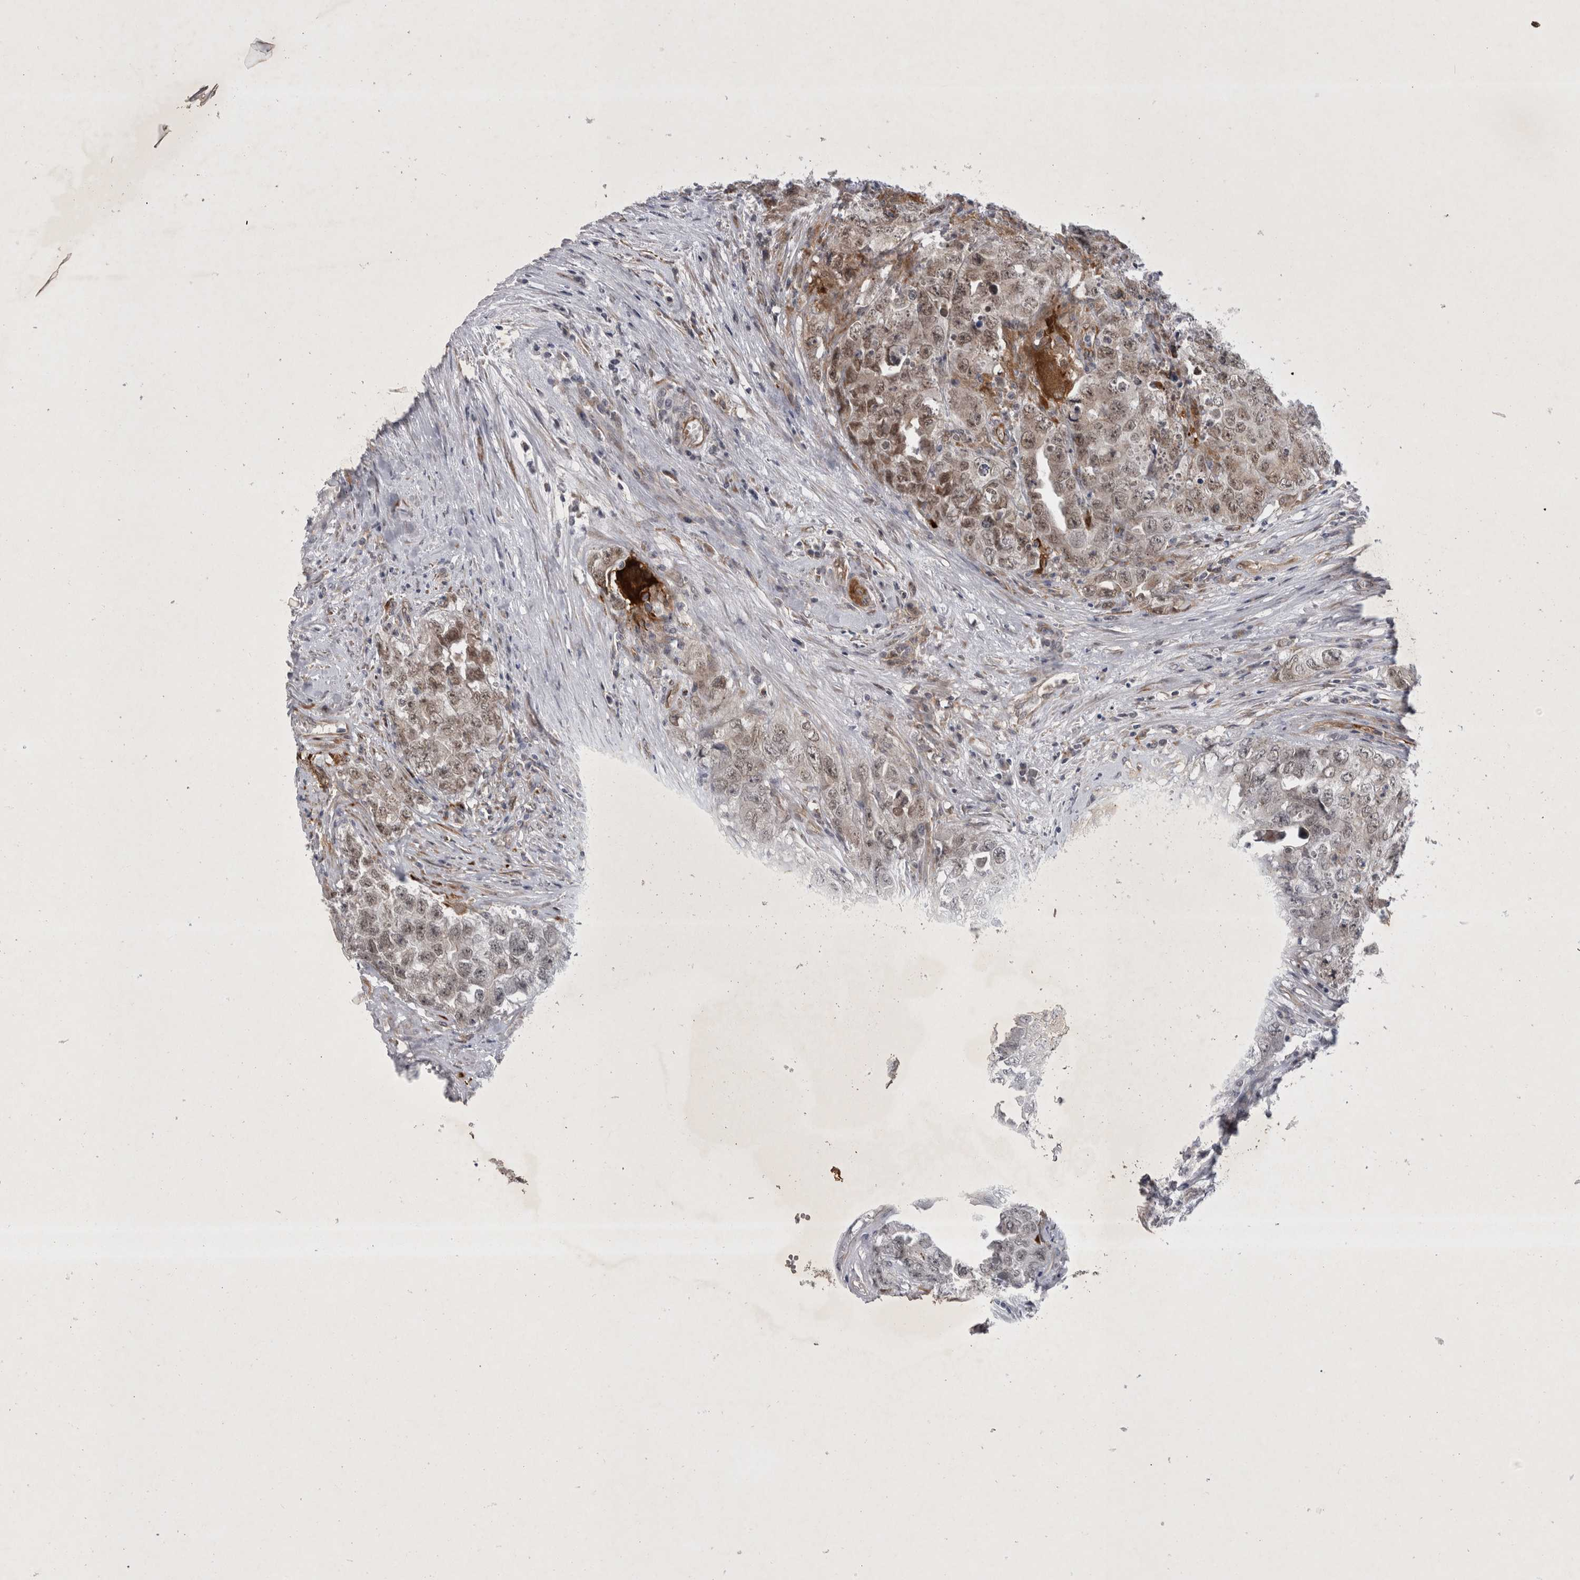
{"staining": {"intensity": "moderate", "quantity": ">75%", "location": "nuclear"}, "tissue": "testis cancer", "cell_type": "Tumor cells", "image_type": "cancer", "snomed": [{"axis": "morphology", "description": "Seminoma, NOS"}, {"axis": "morphology", "description": "Carcinoma, Embryonal, NOS"}, {"axis": "topography", "description": "Testis"}], "caption": "DAB immunohistochemical staining of human testis cancer demonstrates moderate nuclear protein positivity in approximately >75% of tumor cells.", "gene": "PARP11", "patient": {"sex": "male", "age": 43}}